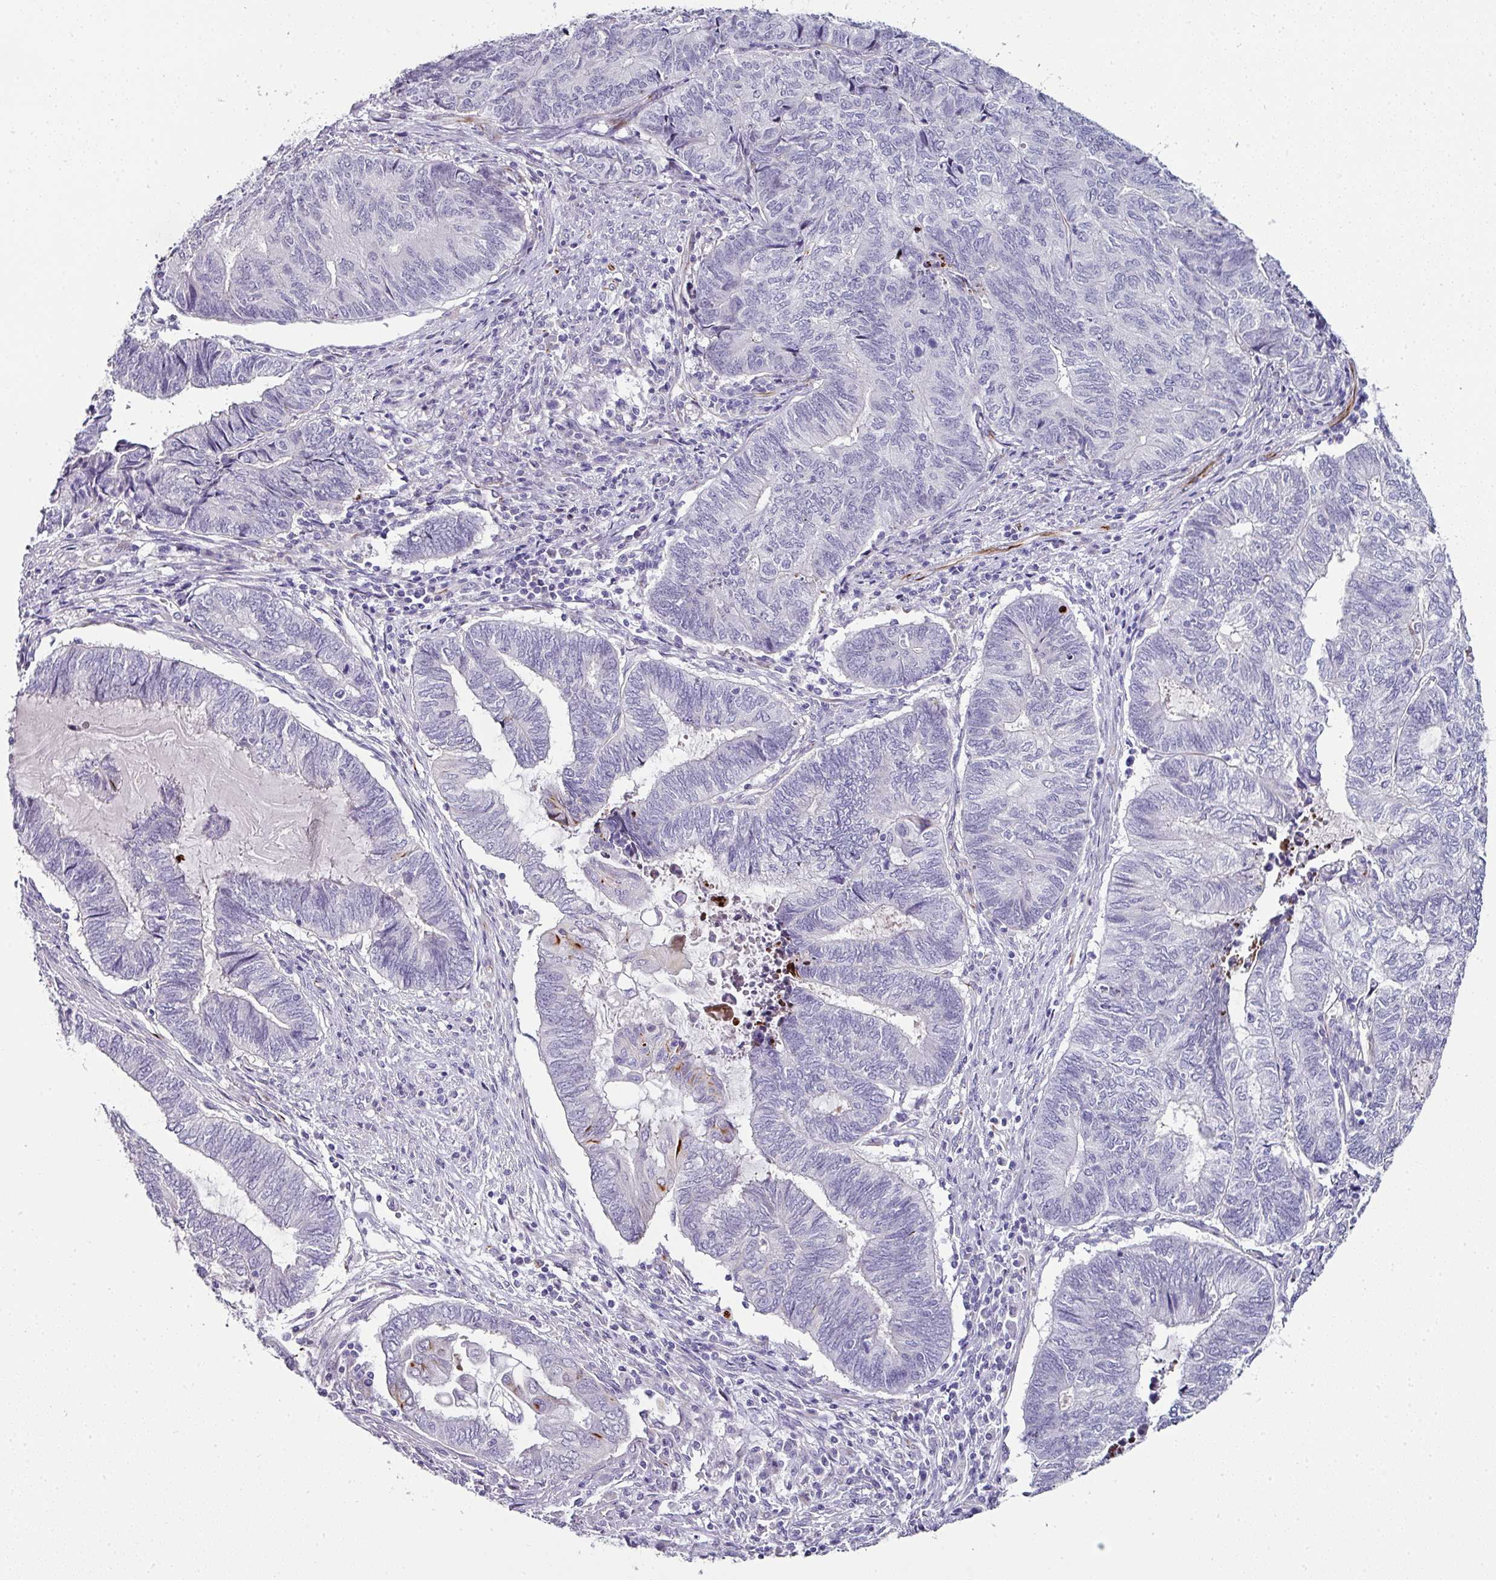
{"staining": {"intensity": "negative", "quantity": "none", "location": "none"}, "tissue": "endometrial cancer", "cell_type": "Tumor cells", "image_type": "cancer", "snomed": [{"axis": "morphology", "description": "Adenocarcinoma, NOS"}, {"axis": "topography", "description": "Uterus"}, {"axis": "topography", "description": "Endometrium"}], "caption": "Immunohistochemistry (IHC) of human endometrial cancer (adenocarcinoma) exhibits no positivity in tumor cells. (DAB immunohistochemistry (IHC), high magnification).", "gene": "TMPRSS9", "patient": {"sex": "female", "age": 70}}